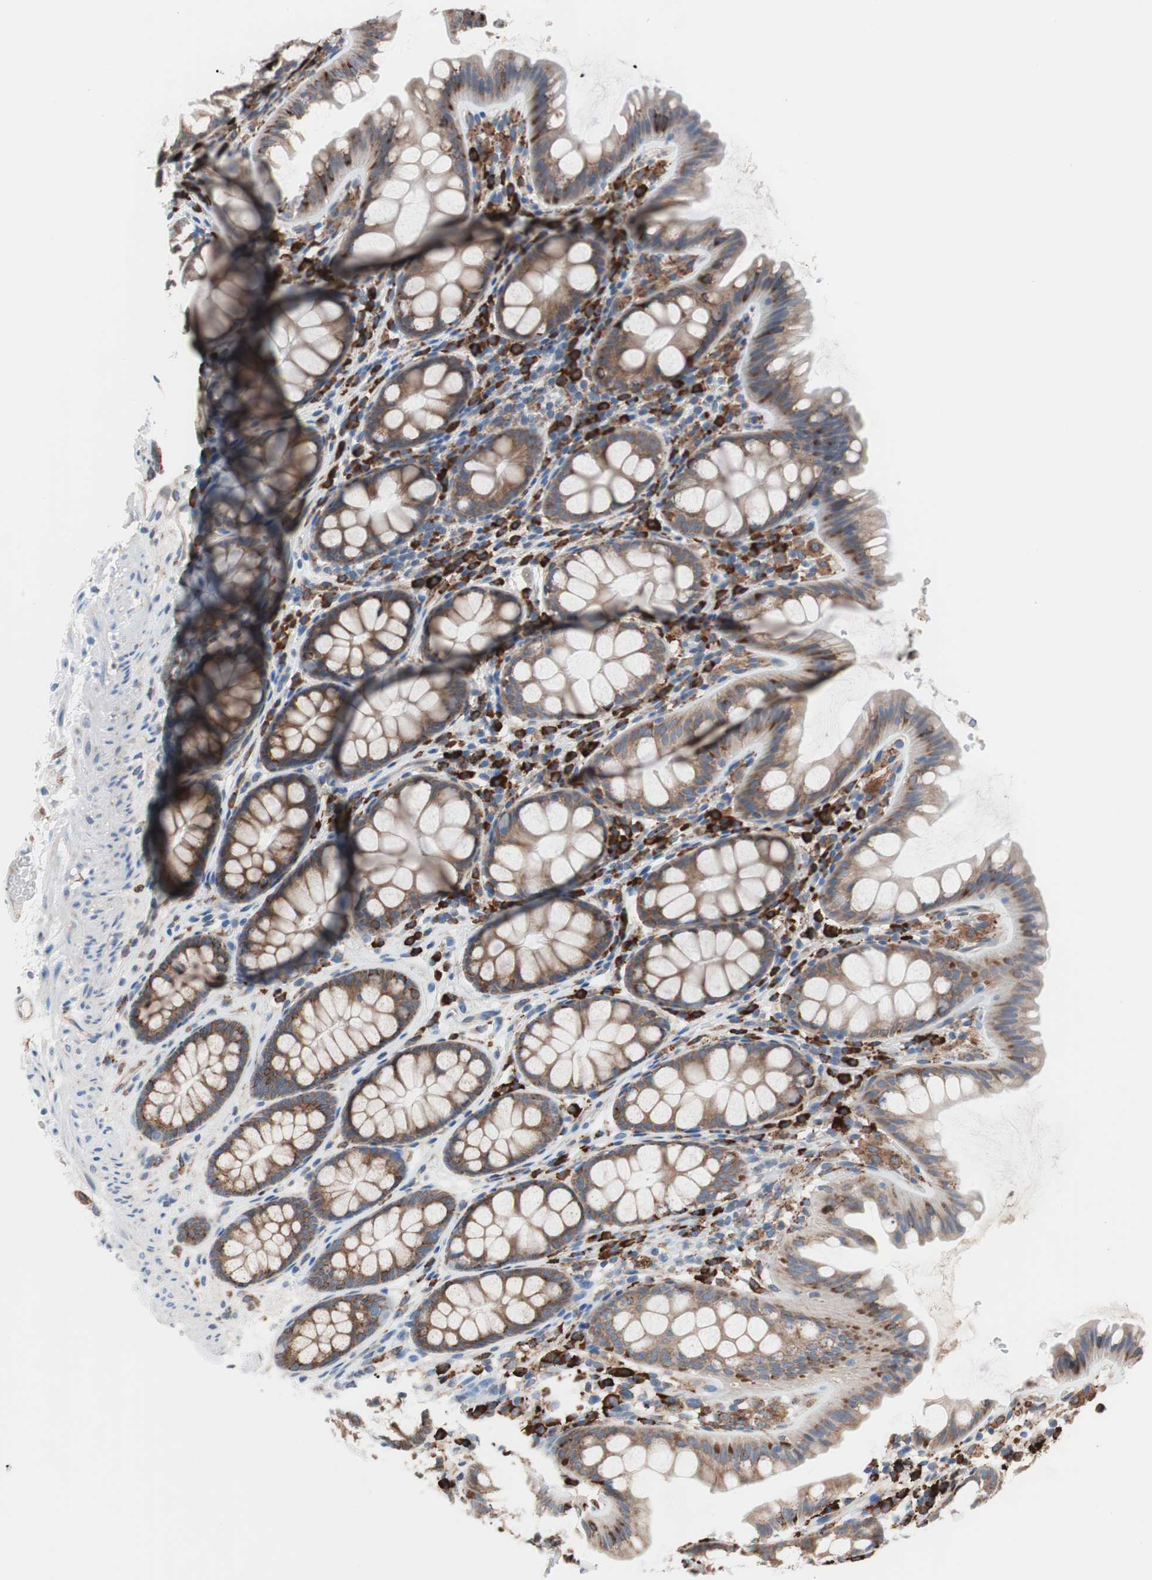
{"staining": {"intensity": "negative", "quantity": "none", "location": "none"}, "tissue": "colon", "cell_type": "Endothelial cells", "image_type": "normal", "snomed": [{"axis": "morphology", "description": "Normal tissue, NOS"}, {"axis": "topography", "description": "Colon"}], "caption": "IHC photomicrograph of benign colon stained for a protein (brown), which demonstrates no positivity in endothelial cells.", "gene": "SLC27A4", "patient": {"sex": "female", "age": 55}}